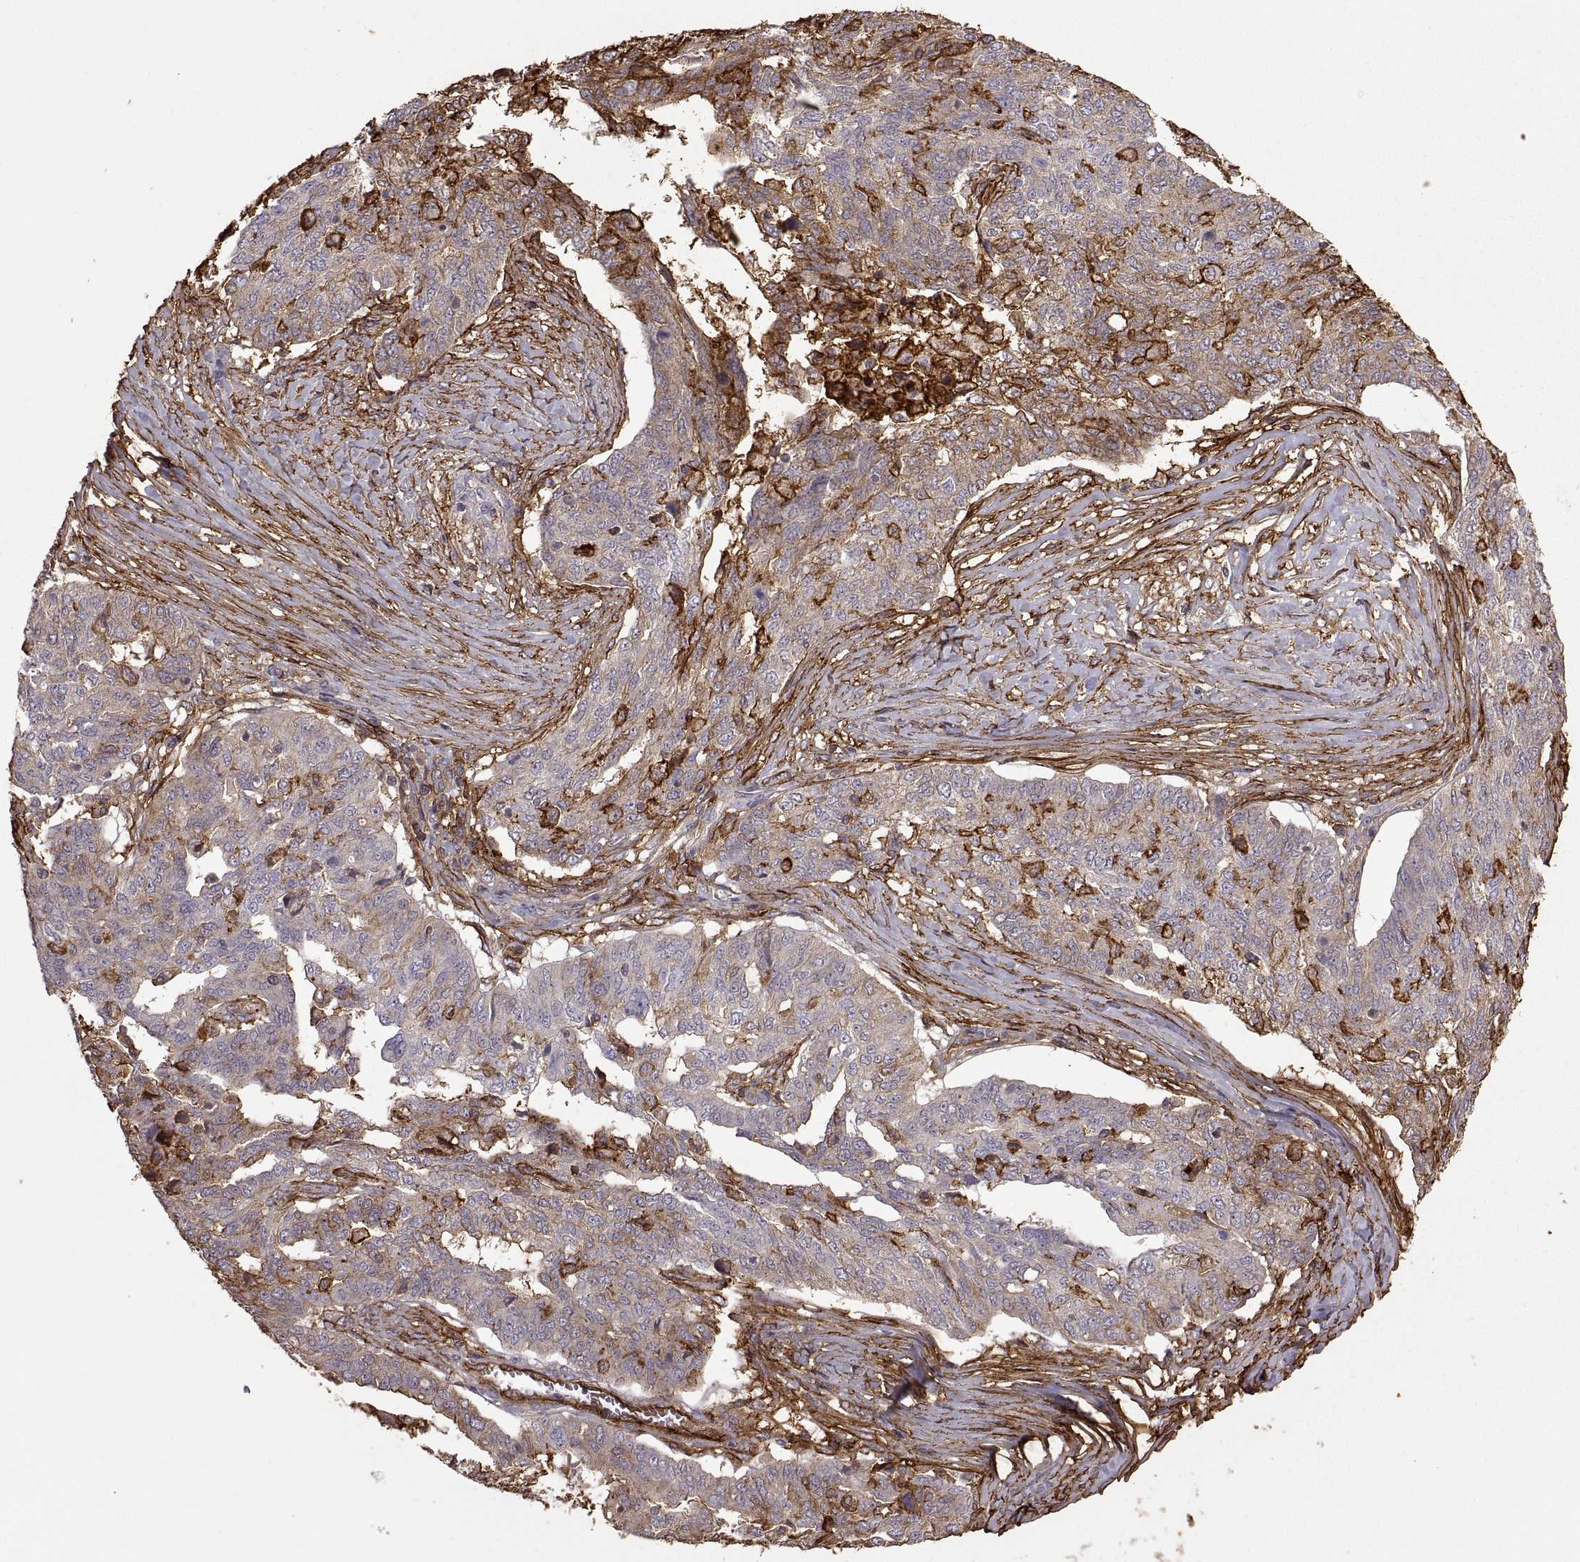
{"staining": {"intensity": "strong", "quantity": "<25%", "location": "cytoplasmic/membranous"}, "tissue": "ovarian cancer", "cell_type": "Tumor cells", "image_type": "cancer", "snomed": [{"axis": "morphology", "description": "Cystadenocarcinoma, serous, NOS"}, {"axis": "topography", "description": "Ovary"}], "caption": "Human ovarian serous cystadenocarcinoma stained with a protein marker demonstrates strong staining in tumor cells.", "gene": "S100A10", "patient": {"sex": "female", "age": 67}}